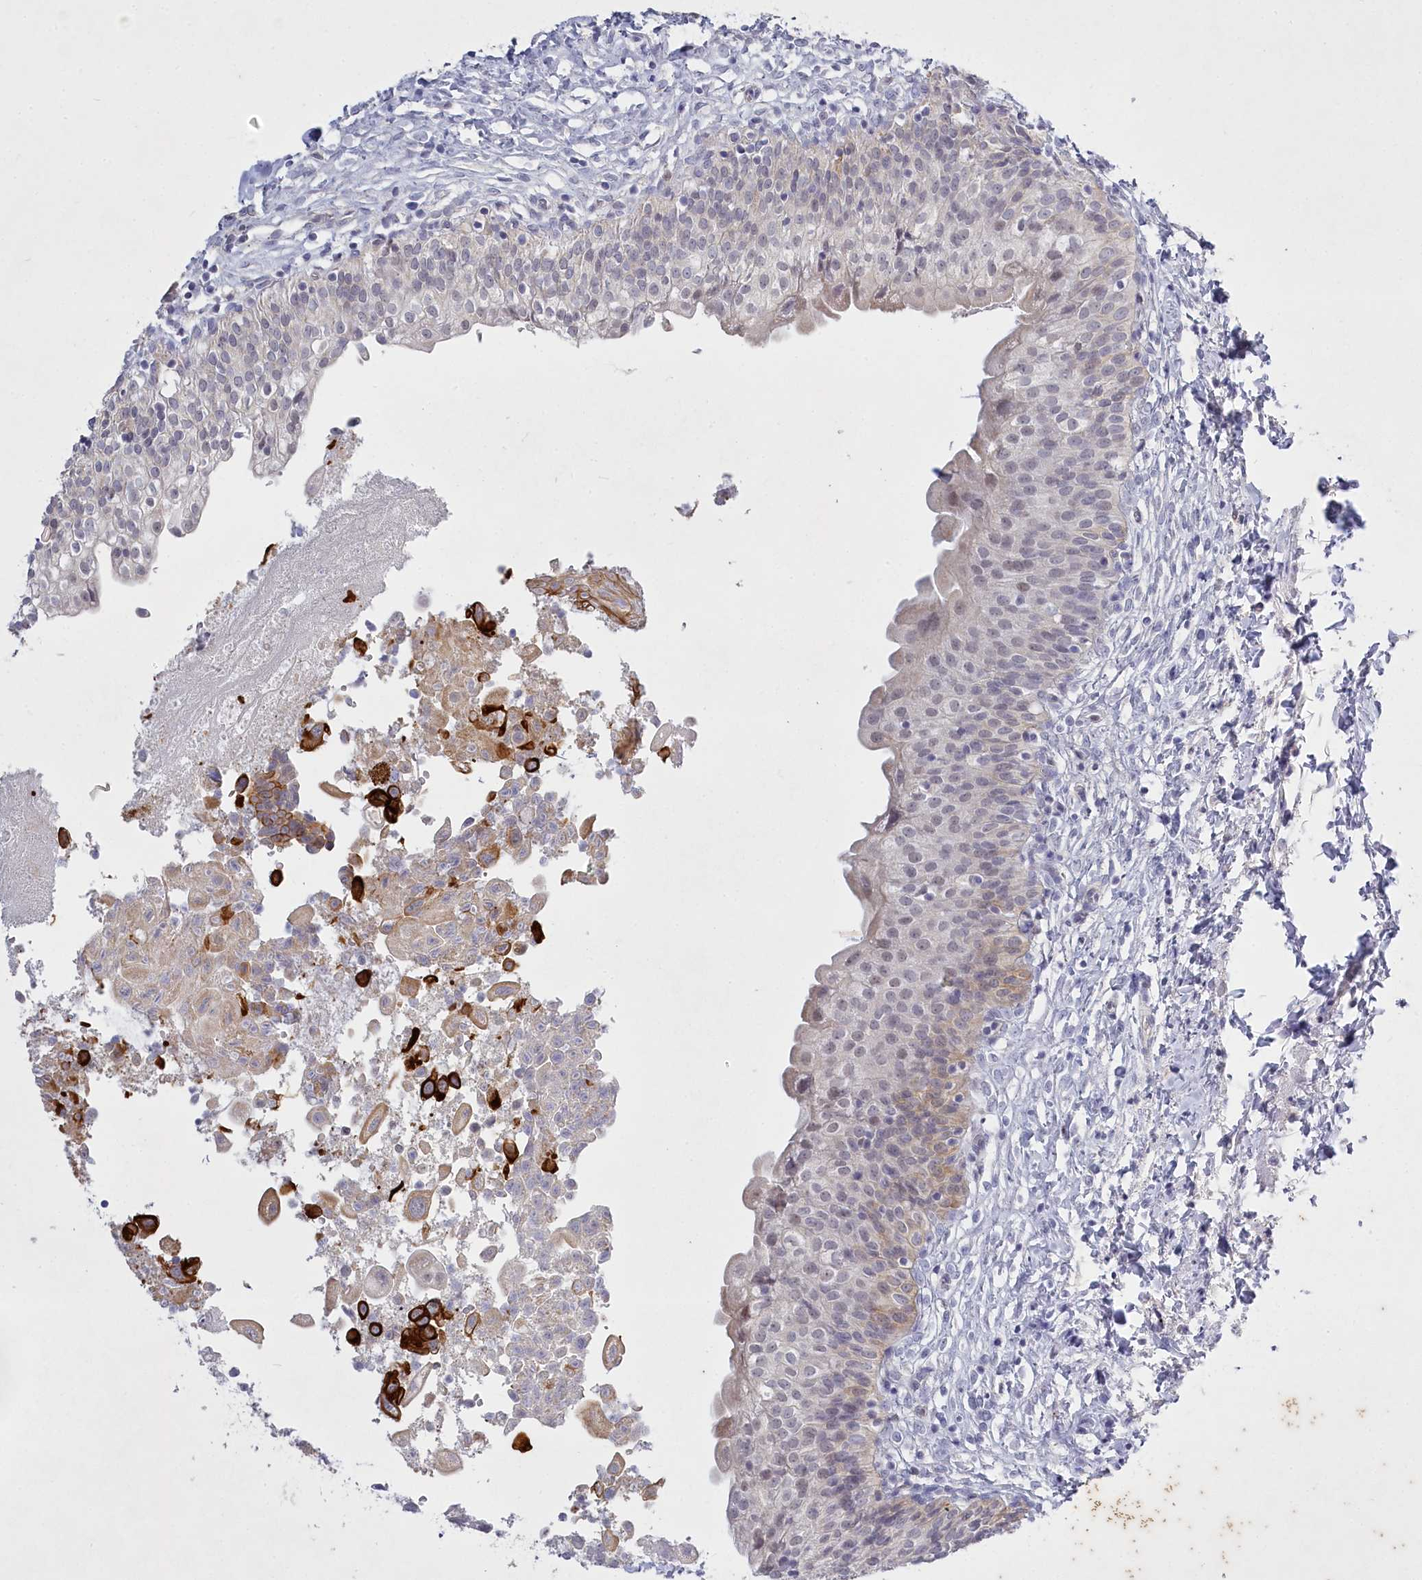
{"staining": {"intensity": "moderate", "quantity": "<25%", "location": "cytoplasmic/membranous"}, "tissue": "urinary bladder", "cell_type": "Urothelial cells", "image_type": "normal", "snomed": [{"axis": "morphology", "description": "Normal tissue, NOS"}, {"axis": "topography", "description": "Urinary bladder"}], "caption": "An image of human urinary bladder stained for a protein exhibits moderate cytoplasmic/membranous brown staining in urothelial cells. (DAB (3,3'-diaminobenzidine) IHC with brightfield microscopy, high magnification).", "gene": "ABITRAM", "patient": {"sex": "male", "age": 55}}